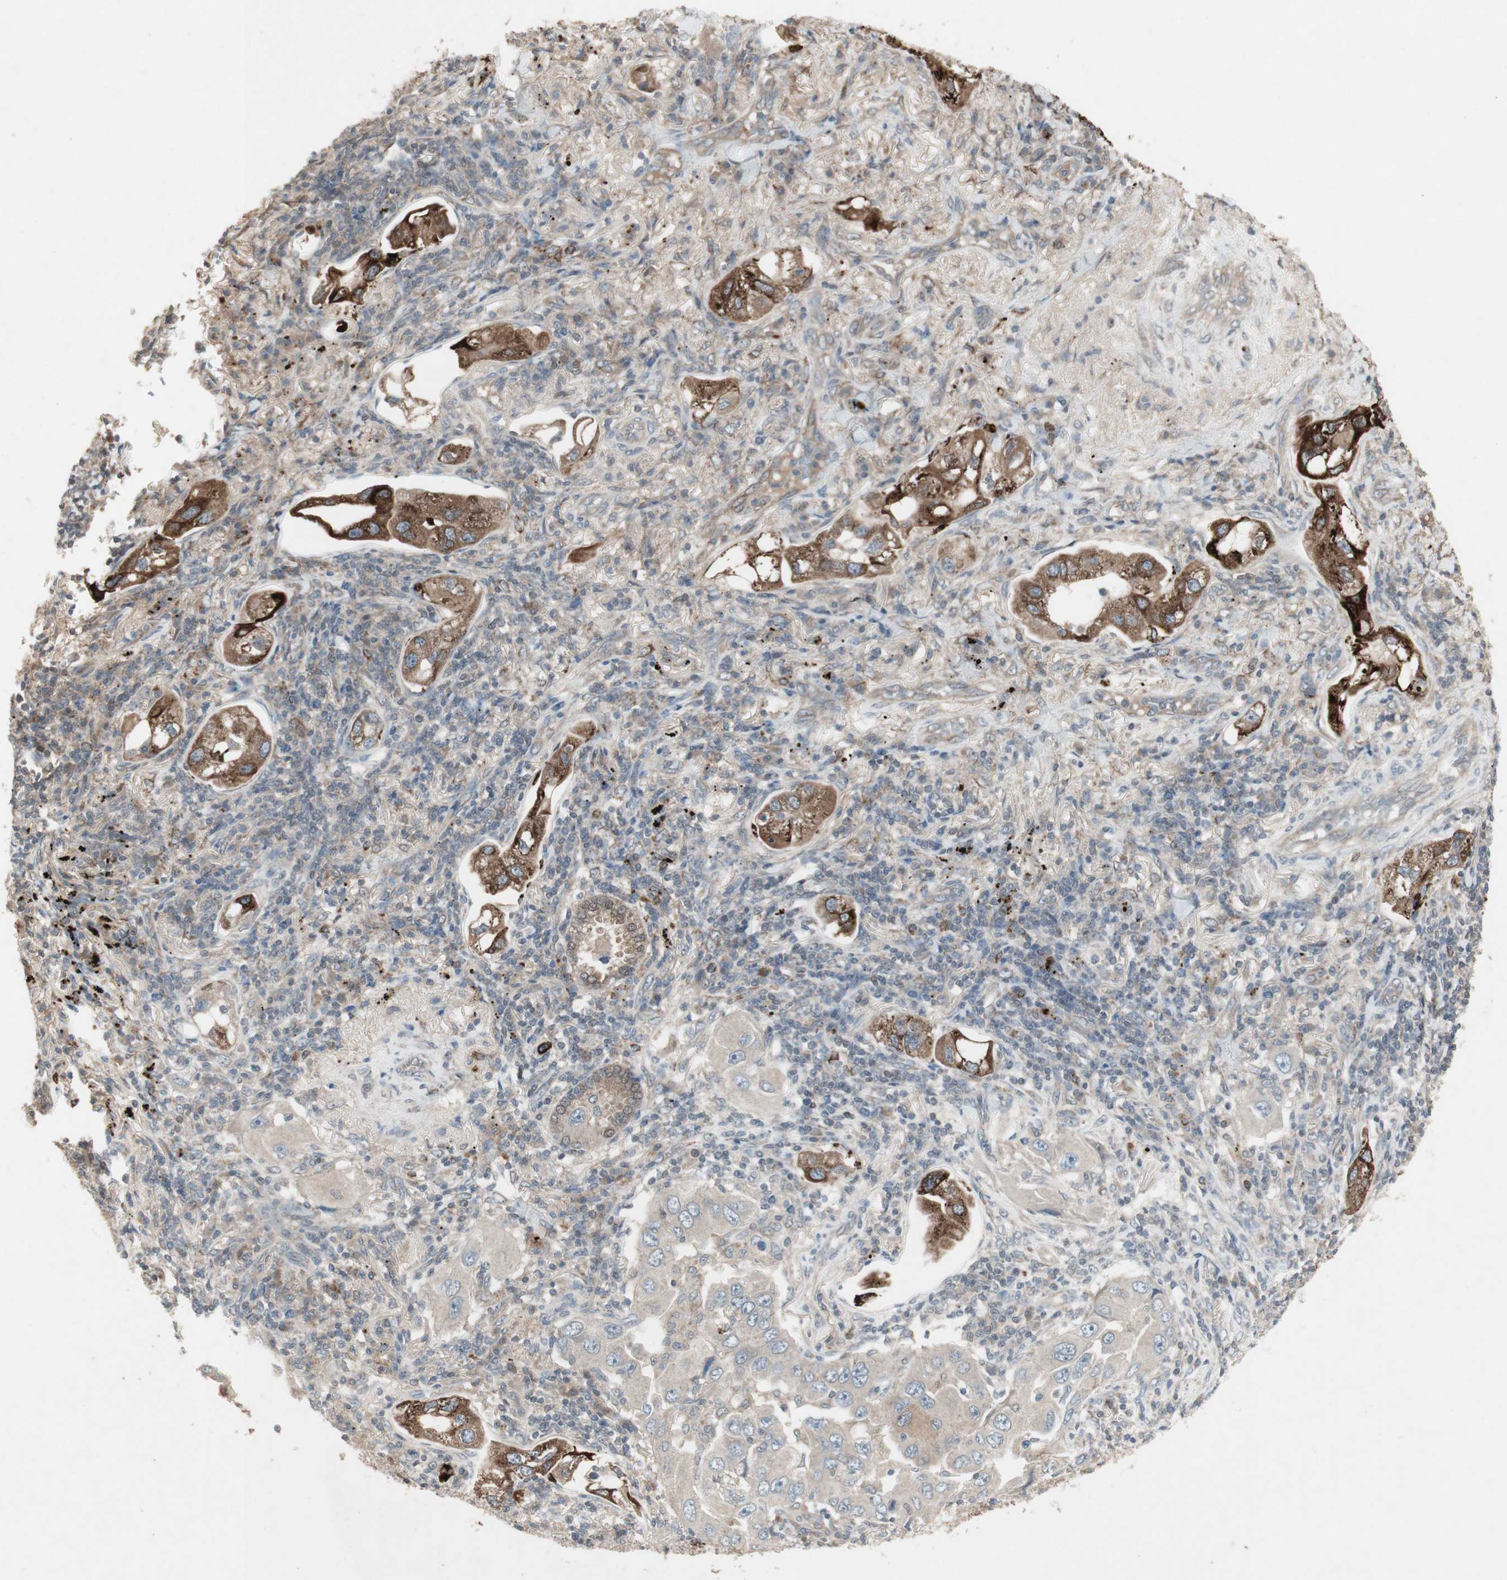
{"staining": {"intensity": "moderate", "quantity": "<25%", "location": "cytoplasmic/membranous"}, "tissue": "lung cancer", "cell_type": "Tumor cells", "image_type": "cancer", "snomed": [{"axis": "morphology", "description": "Adenocarcinoma, NOS"}, {"axis": "topography", "description": "Lung"}], "caption": "The micrograph displays immunohistochemical staining of lung adenocarcinoma. There is moderate cytoplasmic/membranous expression is identified in about <25% of tumor cells. (DAB IHC, brown staining for protein, blue staining for nuclei).", "gene": "JMJD7-PLA2G4B", "patient": {"sex": "female", "age": 65}}